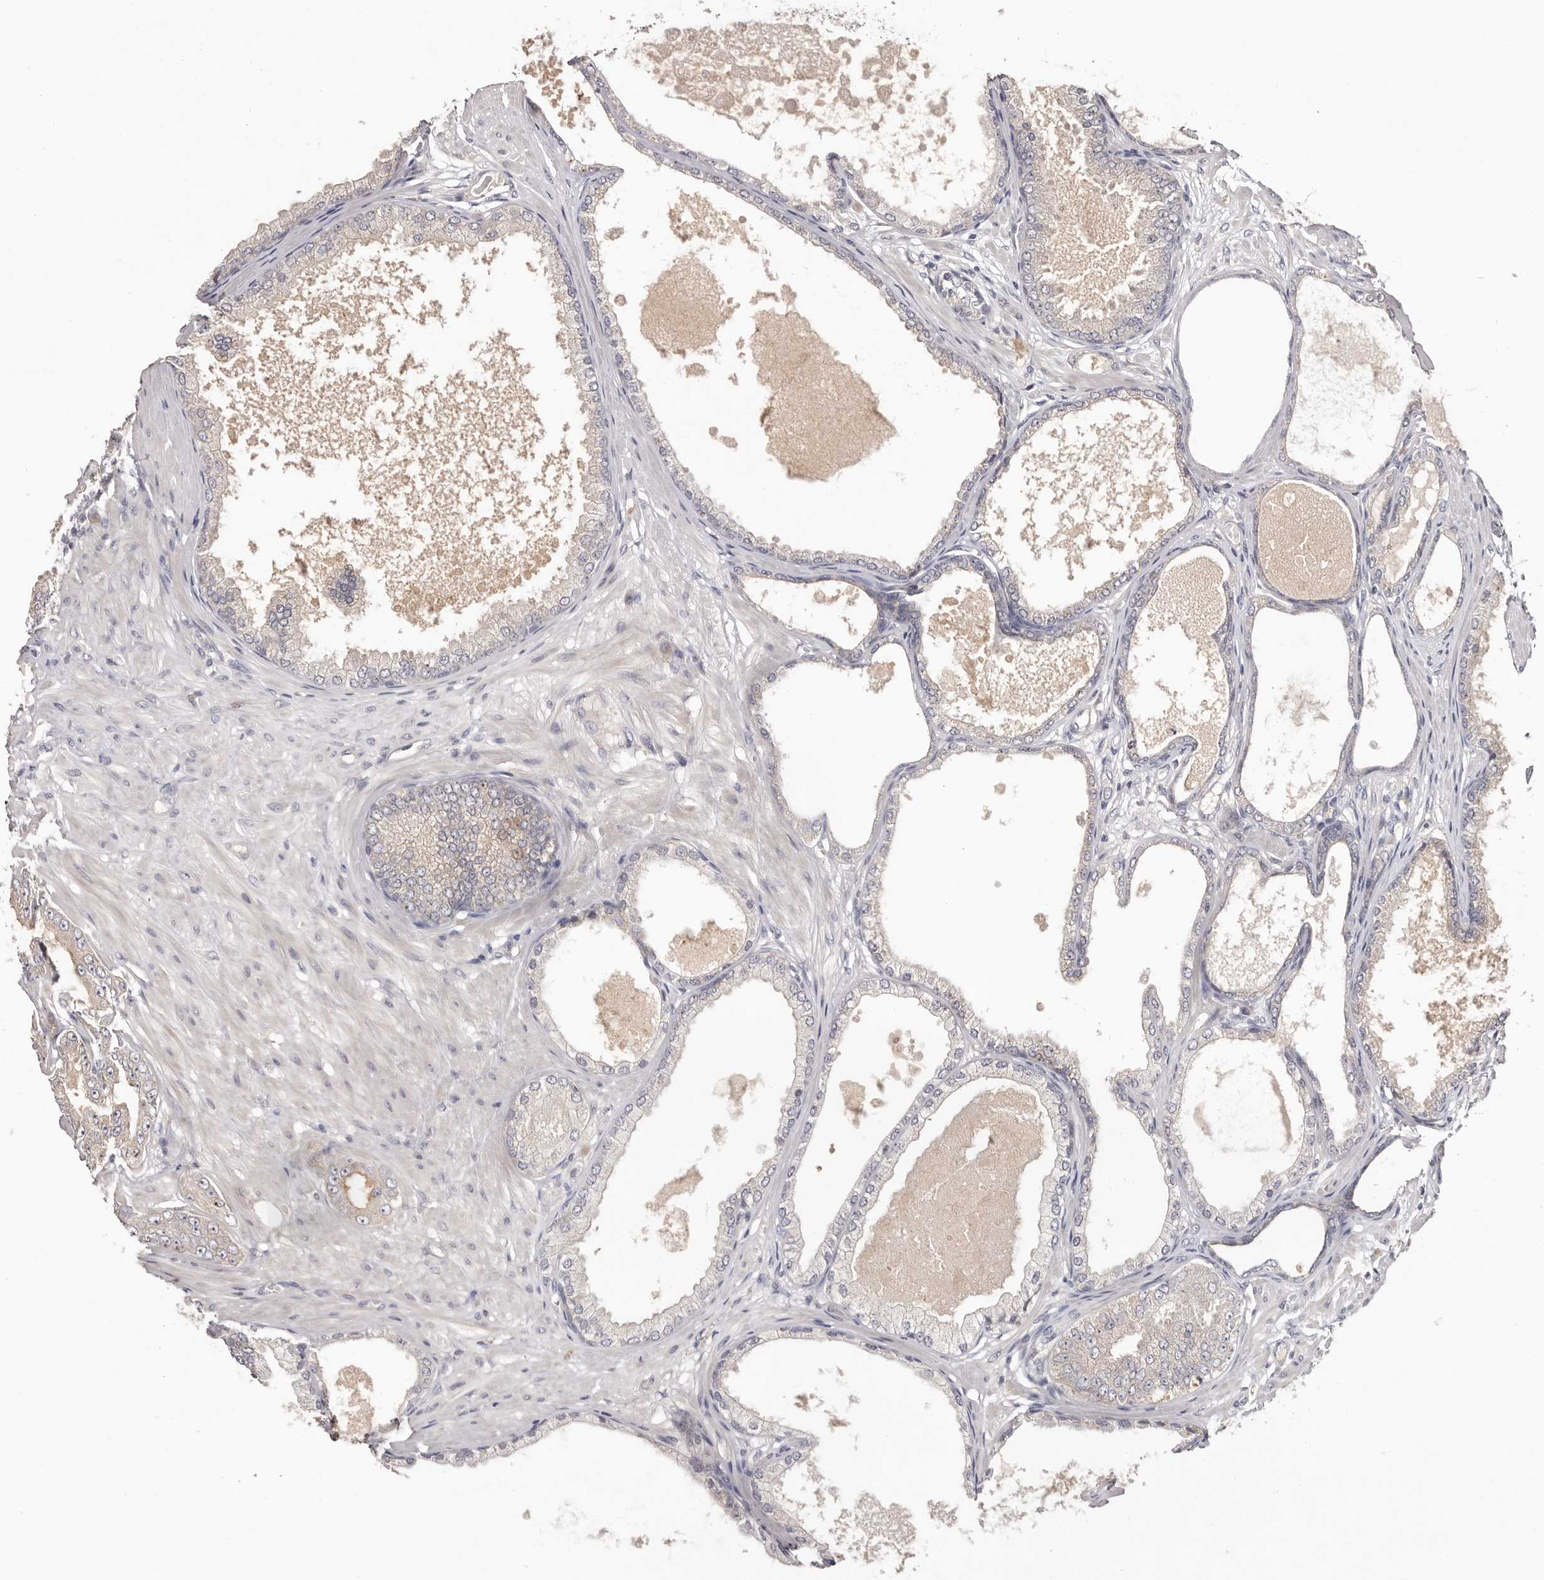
{"staining": {"intensity": "negative", "quantity": "none", "location": "none"}, "tissue": "prostate cancer", "cell_type": "Tumor cells", "image_type": "cancer", "snomed": [{"axis": "morphology", "description": "Adenocarcinoma, Low grade"}, {"axis": "topography", "description": "Prostate"}], "caption": "The photomicrograph reveals no staining of tumor cells in prostate cancer (adenocarcinoma (low-grade)). (DAB IHC, high magnification).", "gene": "CCDC190", "patient": {"sex": "male", "age": 63}}